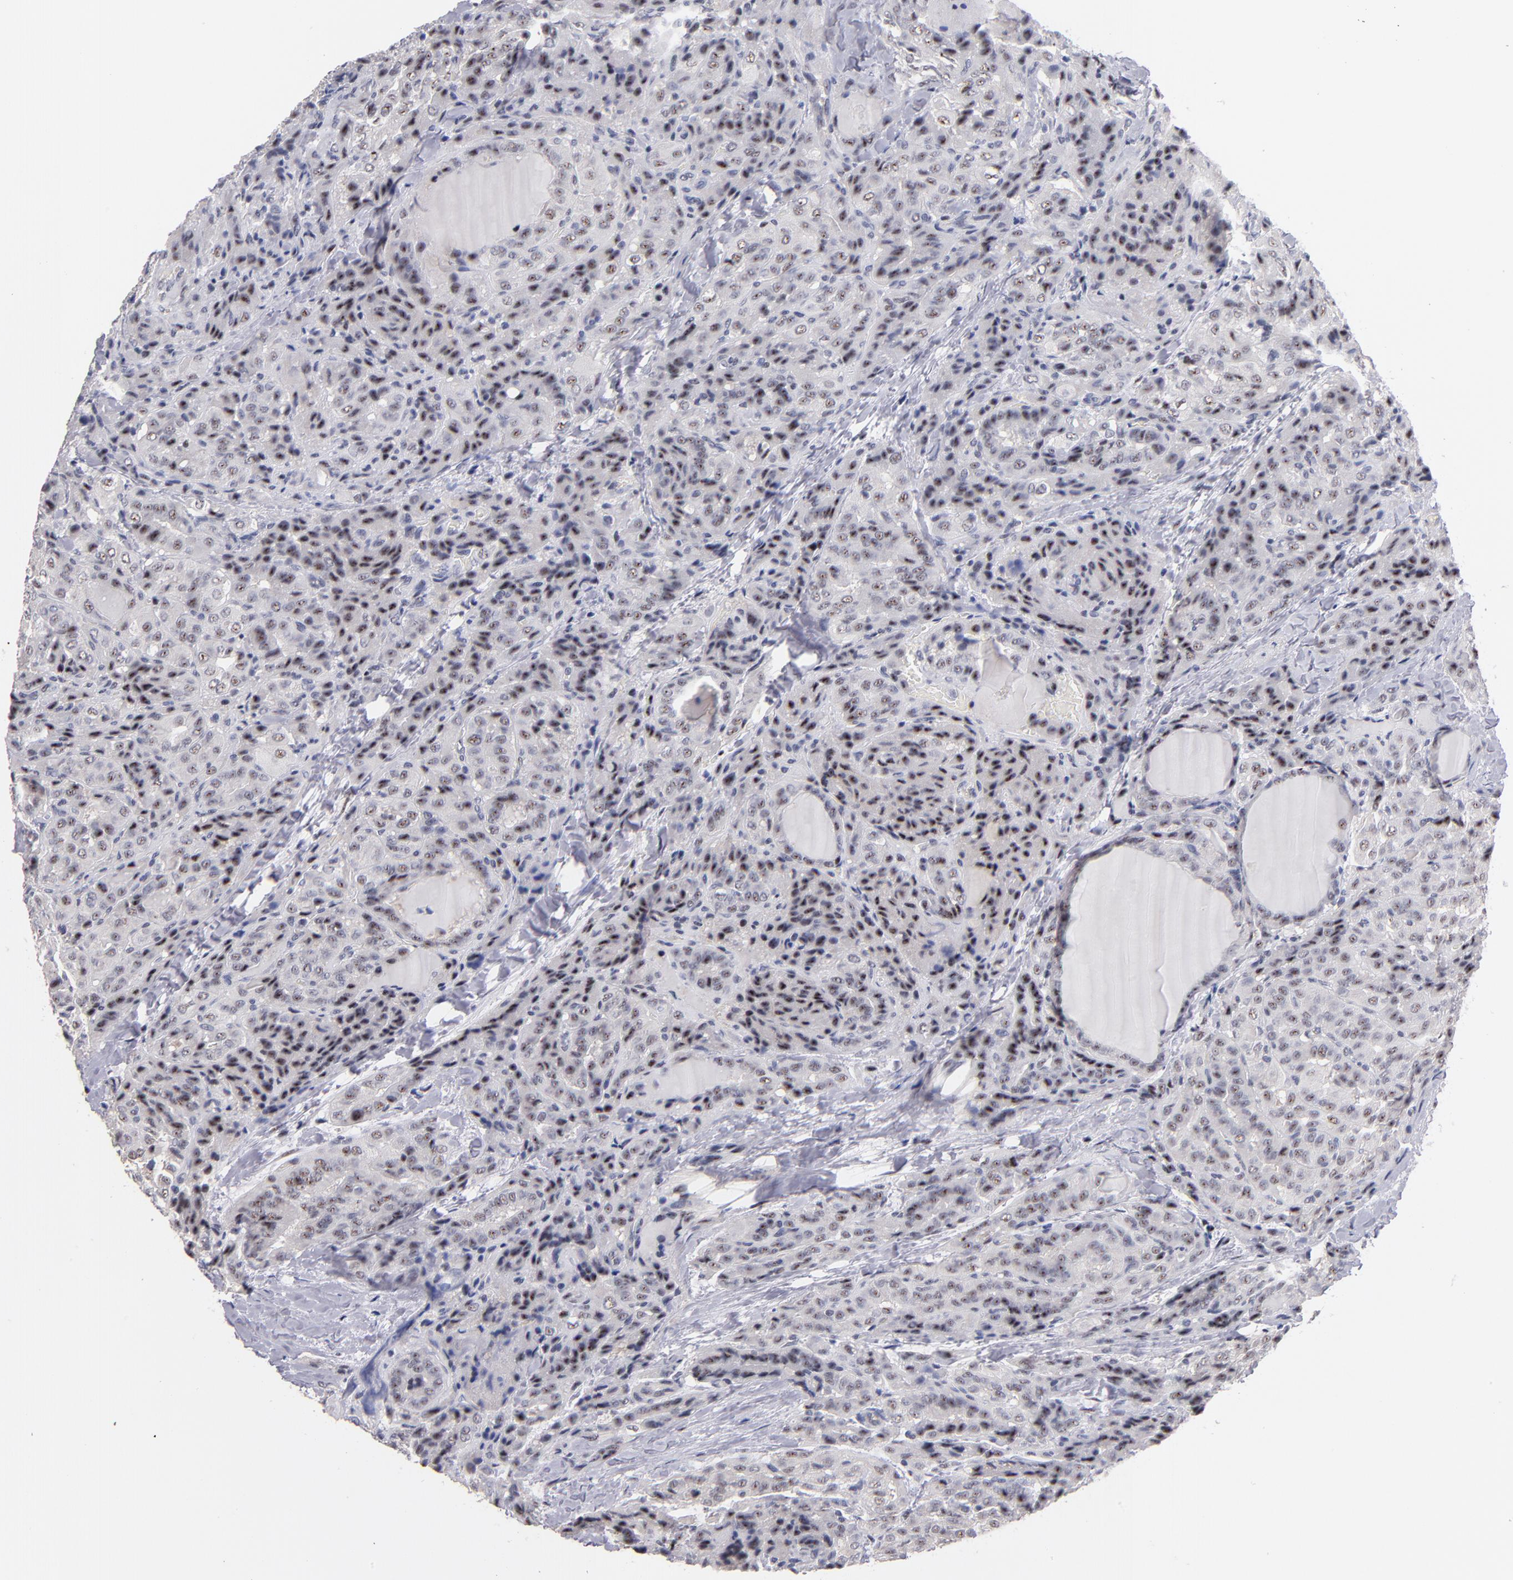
{"staining": {"intensity": "weak", "quantity": "25%-75%", "location": "nuclear"}, "tissue": "thyroid cancer", "cell_type": "Tumor cells", "image_type": "cancer", "snomed": [{"axis": "morphology", "description": "Papillary adenocarcinoma, NOS"}, {"axis": "topography", "description": "Thyroid gland"}], "caption": "Protein expression analysis of thyroid cancer shows weak nuclear expression in about 25%-75% of tumor cells.", "gene": "RAF1", "patient": {"sex": "female", "age": 71}}